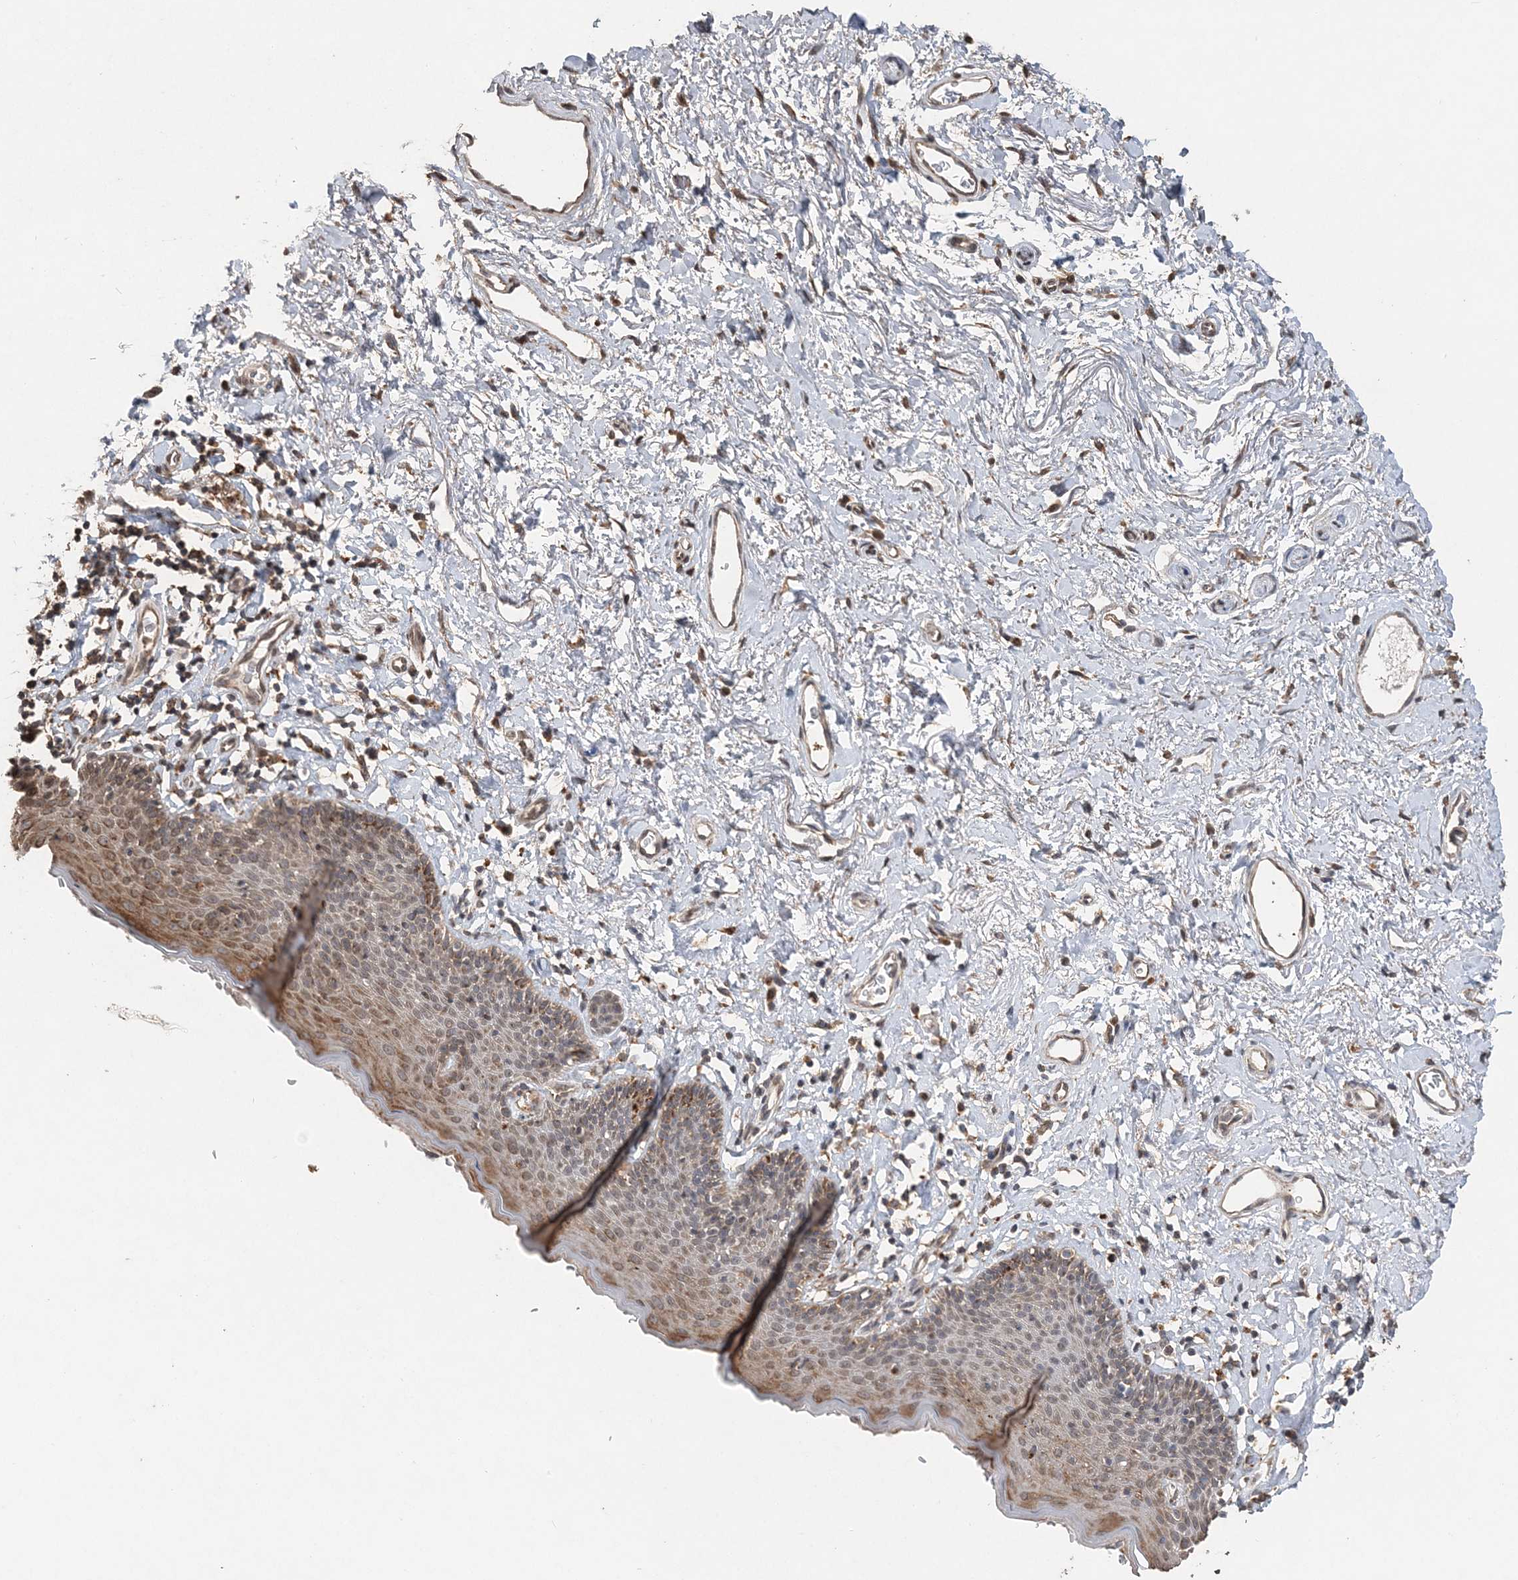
{"staining": {"intensity": "moderate", "quantity": ">75%", "location": "cytoplasmic/membranous"}, "tissue": "skin", "cell_type": "Epidermal cells", "image_type": "normal", "snomed": [{"axis": "morphology", "description": "Normal tissue, NOS"}, {"axis": "topography", "description": "Vulva"}], "caption": "Protein analysis of normal skin displays moderate cytoplasmic/membranous expression in approximately >75% of epidermal cells.", "gene": "RAB14", "patient": {"sex": "female", "age": 66}}